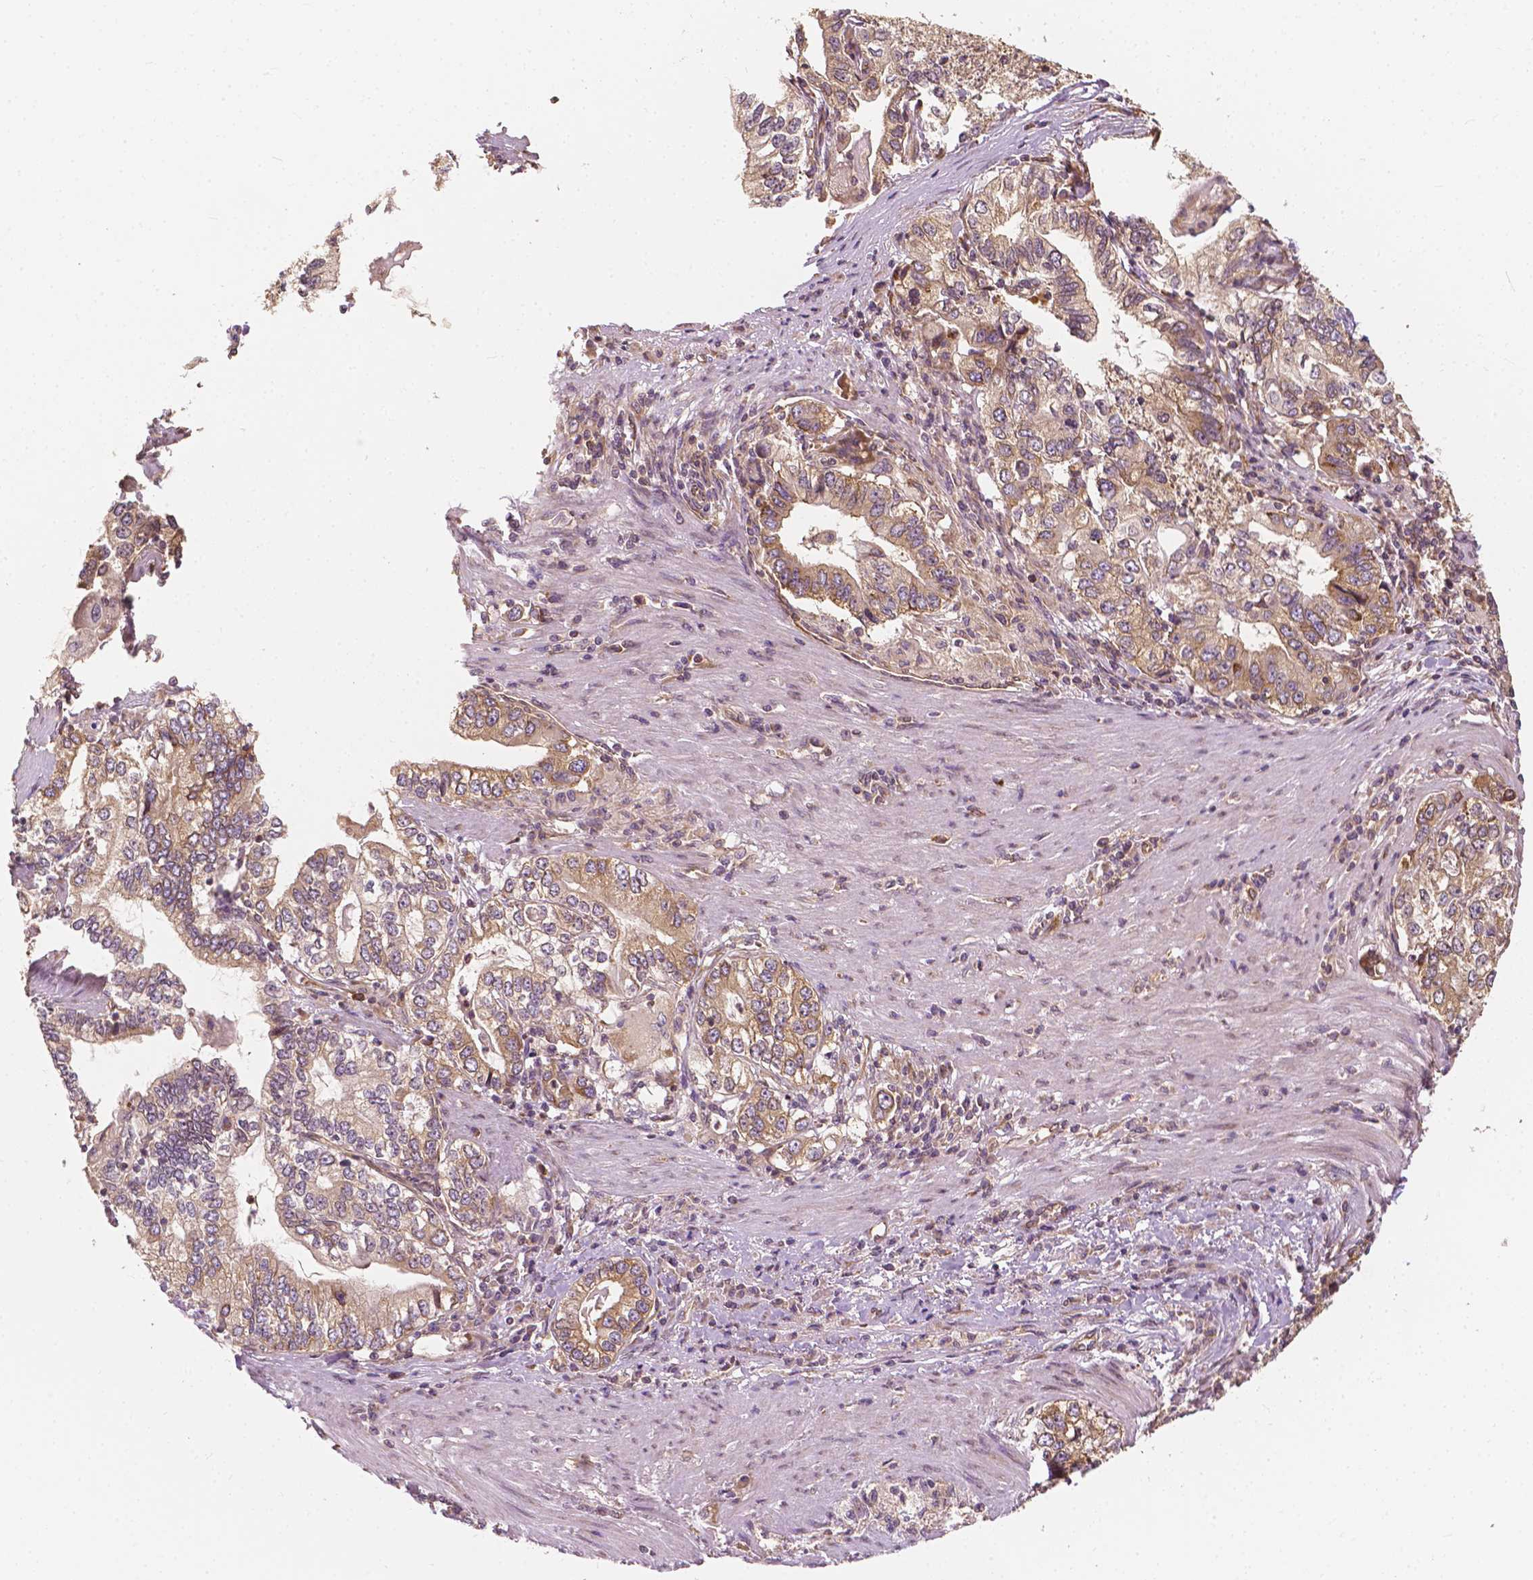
{"staining": {"intensity": "moderate", "quantity": ">75%", "location": "cytoplasmic/membranous"}, "tissue": "stomach cancer", "cell_type": "Tumor cells", "image_type": "cancer", "snomed": [{"axis": "morphology", "description": "Adenocarcinoma, NOS"}, {"axis": "topography", "description": "Stomach, lower"}], "caption": "This is a photomicrograph of immunohistochemistry staining of stomach adenocarcinoma, which shows moderate expression in the cytoplasmic/membranous of tumor cells.", "gene": "G3BP1", "patient": {"sex": "female", "age": 72}}